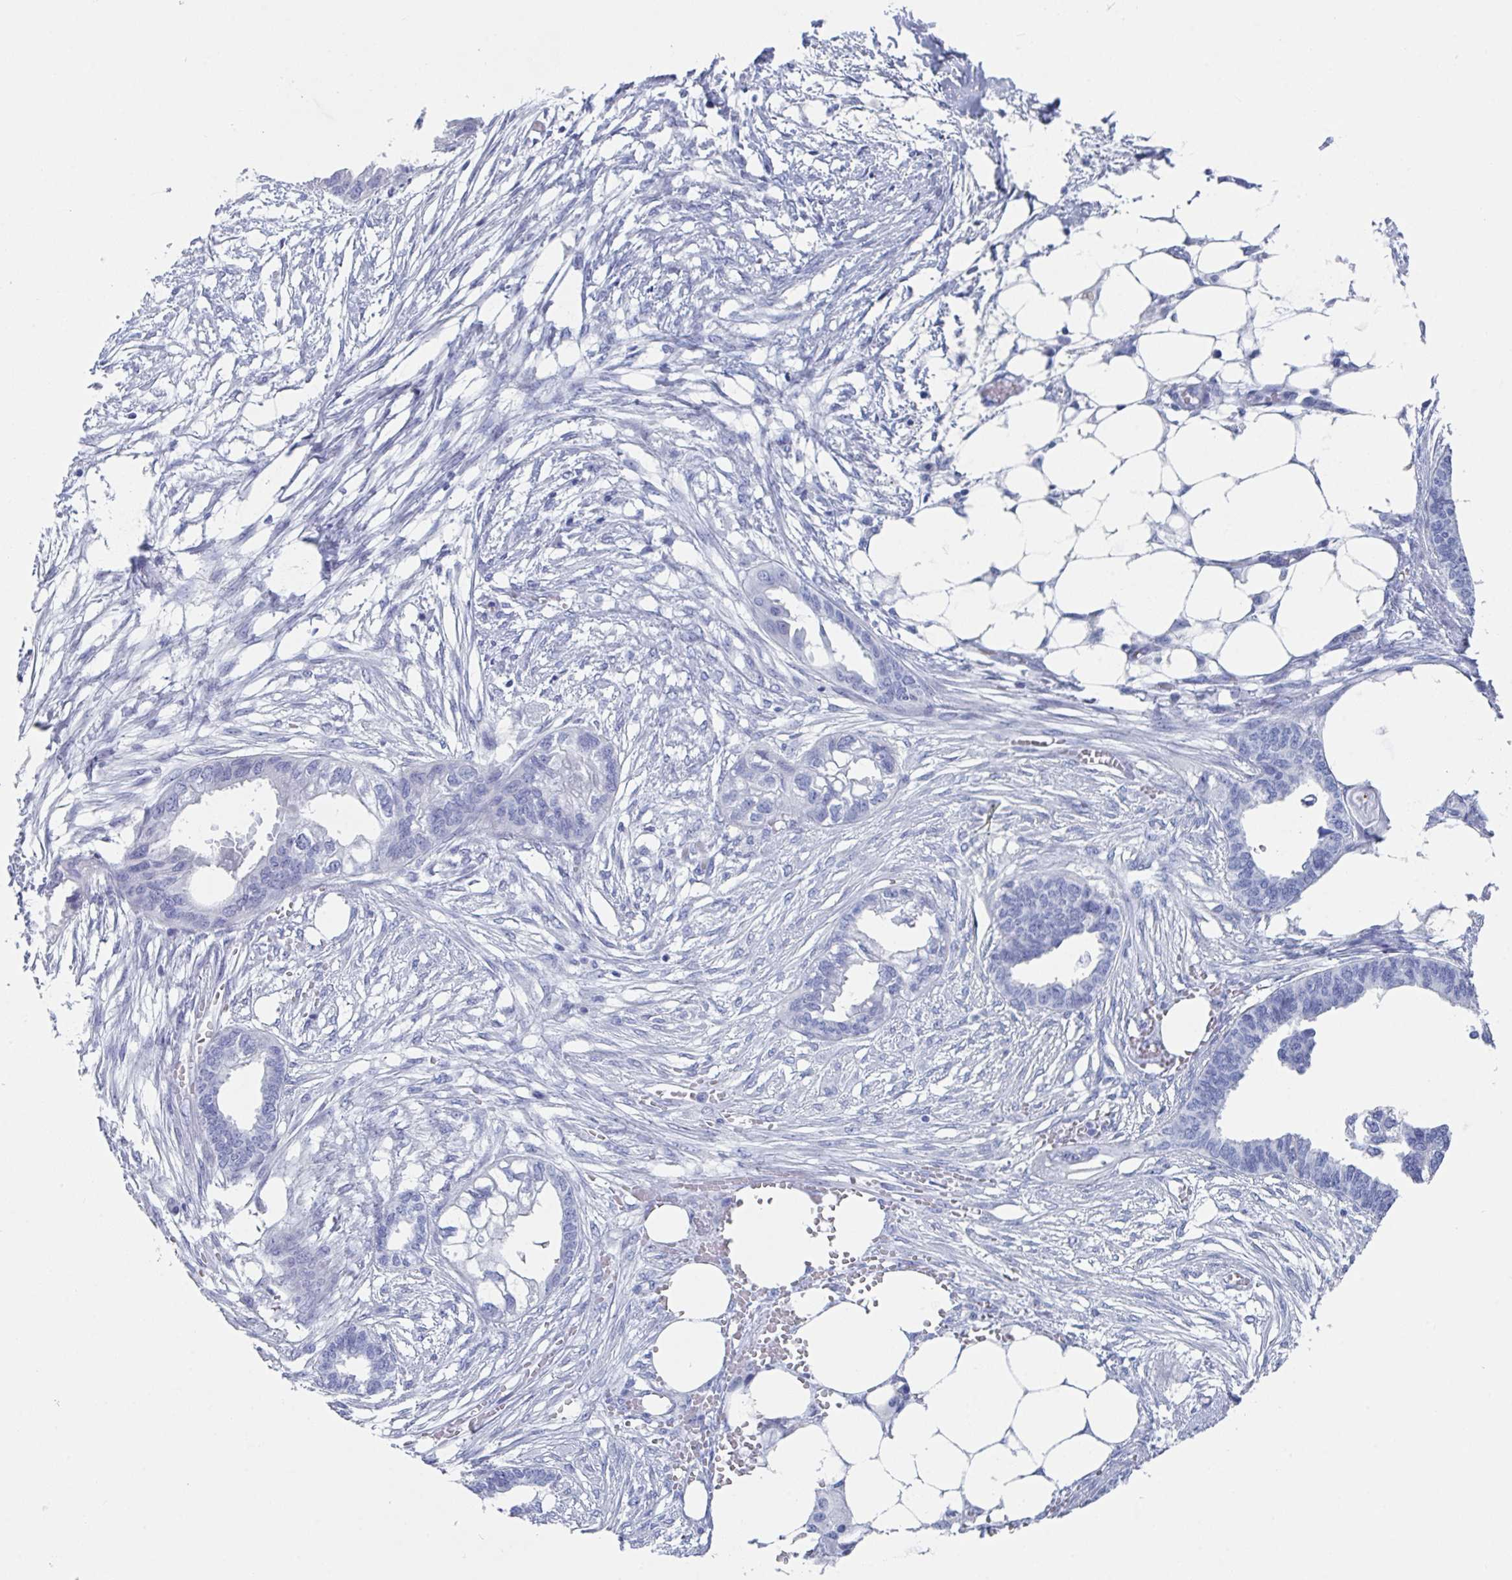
{"staining": {"intensity": "negative", "quantity": "none", "location": "none"}, "tissue": "endometrial cancer", "cell_type": "Tumor cells", "image_type": "cancer", "snomed": [{"axis": "morphology", "description": "Adenocarcinoma, NOS"}, {"axis": "morphology", "description": "Adenocarcinoma, metastatic, NOS"}, {"axis": "topography", "description": "Adipose tissue"}, {"axis": "topography", "description": "Endometrium"}], "caption": "Metastatic adenocarcinoma (endometrial) stained for a protein using immunohistochemistry (IHC) reveals no expression tumor cells.", "gene": "ZPBP", "patient": {"sex": "female", "age": 67}}